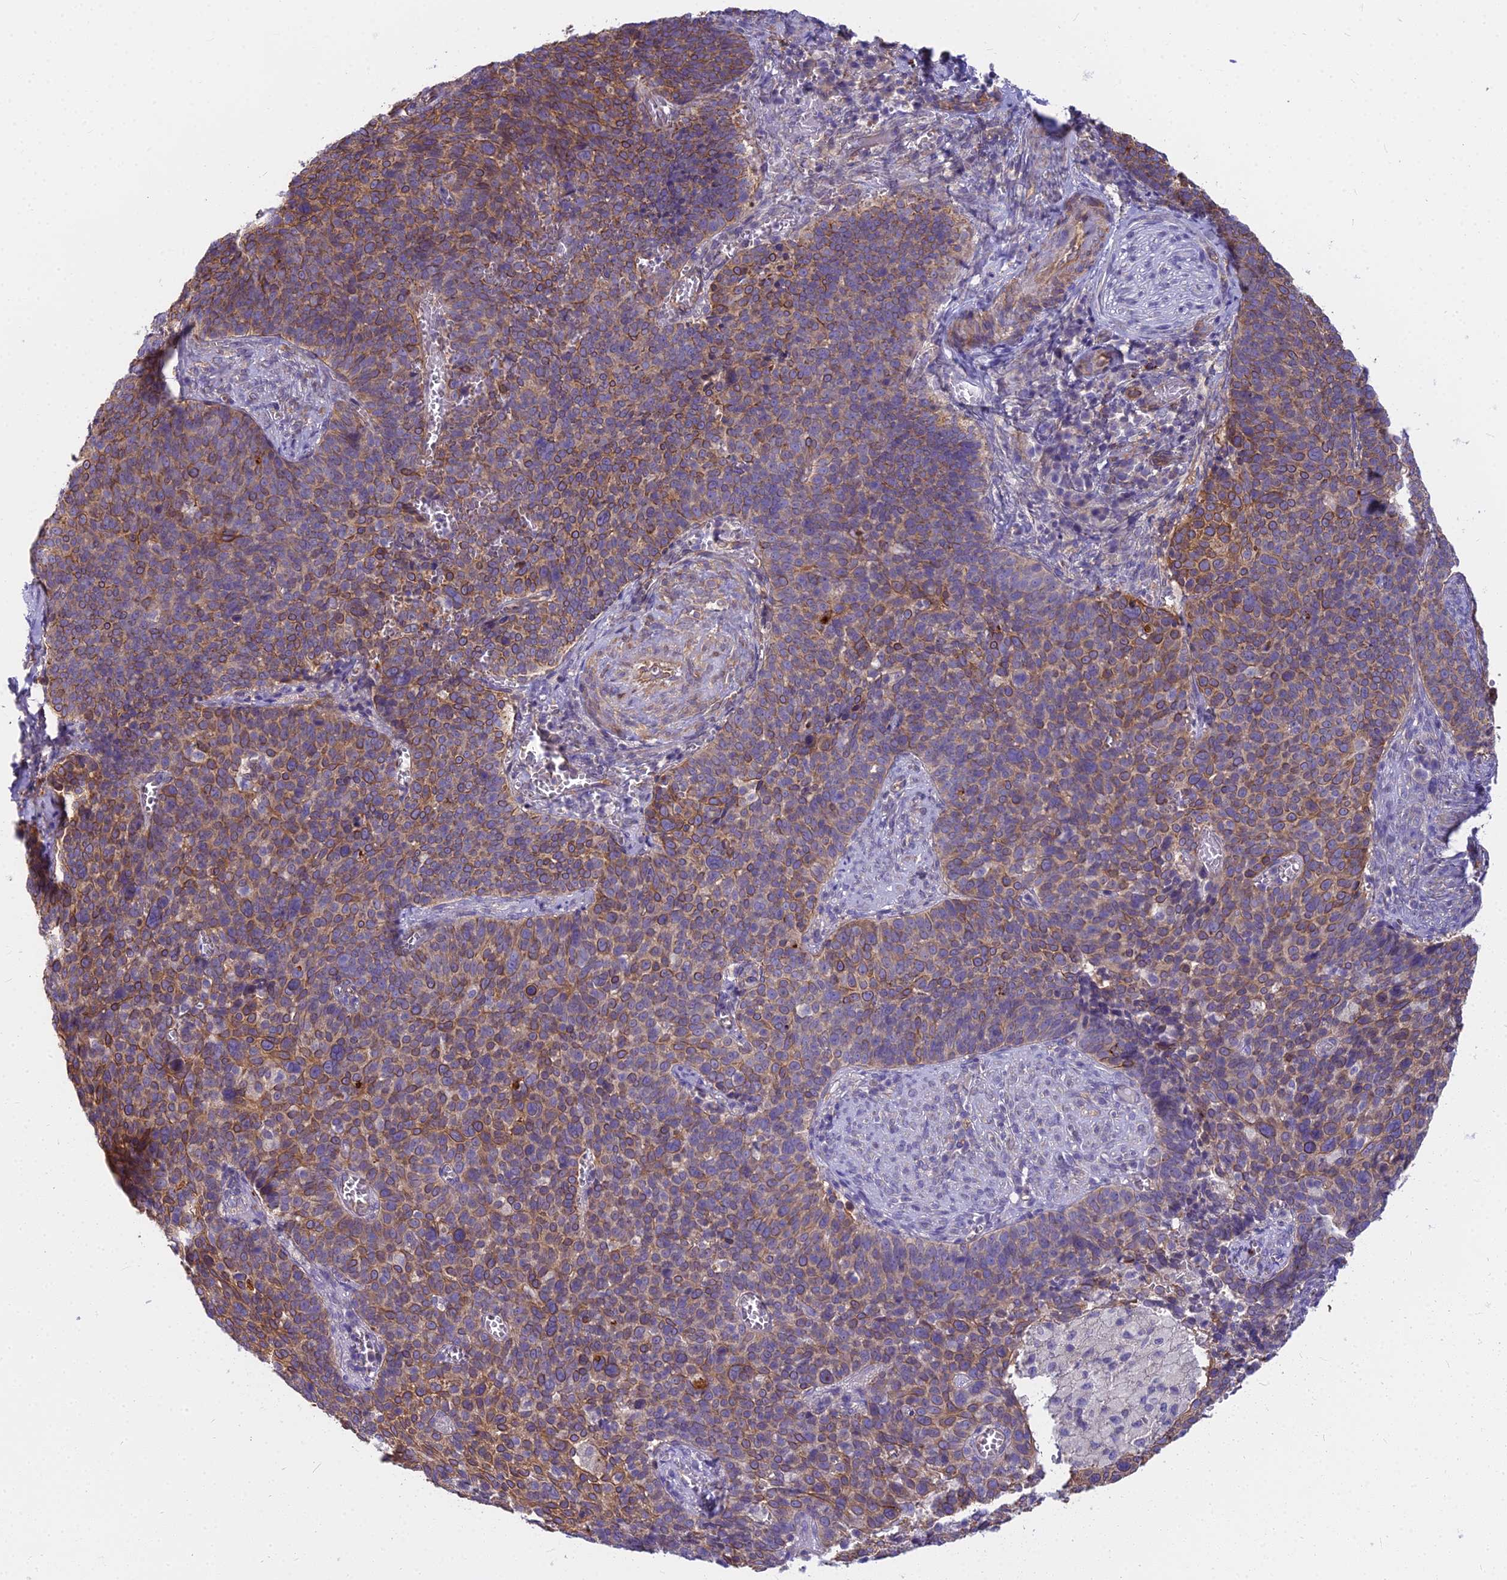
{"staining": {"intensity": "moderate", "quantity": ">75%", "location": "cytoplasmic/membranous"}, "tissue": "cervical cancer", "cell_type": "Tumor cells", "image_type": "cancer", "snomed": [{"axis": "morphology", "description": "Normal tissue, NOS"}, {"axis": "morphology", "description": "Squamous cell carcinoma, NOS"}, {"axis": "topography", "description": "Cervix"}], "caption": "High-magnification brightfield microscopy of squamous cell carcinoma (cervical) stained with DAB (brown) and counterstained with hematoxylin (blue). tumor cells exhibit moderate cytoplasmic/membranous staining is present in about>75% of cells.", "gene": "HLA-DOA", "patient": {"sex": "female", "age": 39}}